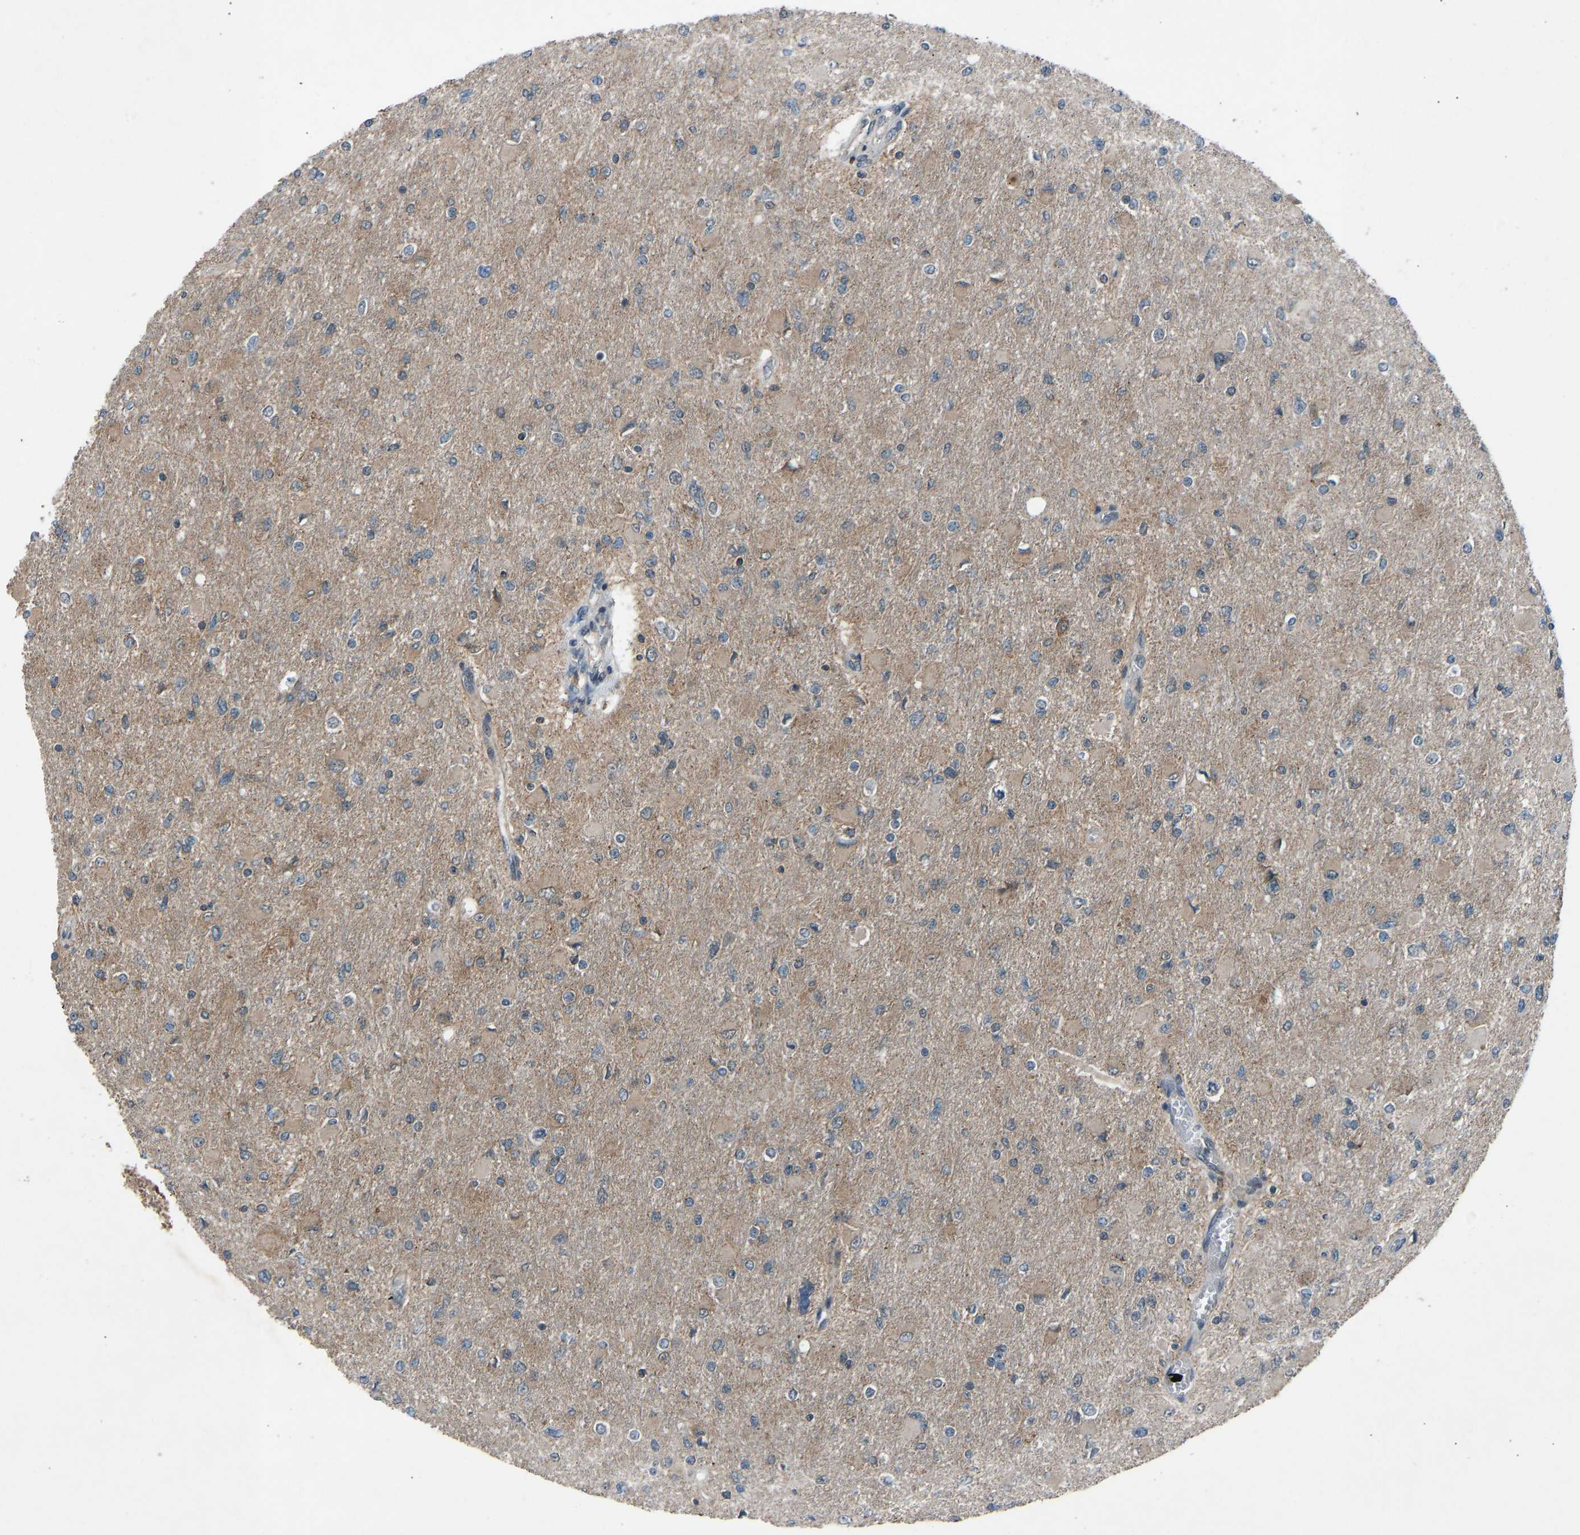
{"staining": {"intensity": "weak", "quantity": ">75%", "location": "cytoplasmic/membranous"}, "tissue": "glioma", "cell_type": "Tumor cells", "image_type": "cancer", "snomed": [{"axis": "morphology", "description": "Glioma, malignant, High grade"}, {"axis": "topography", "description": "Cerebral cortex"}], "caption": "Immunohistochemical staining of human malignant high-grade glioma reveals low levels of weak cytoplasmic/membranous expression in about >75% of tumor cells. (IHC, brightfield microscopy, high magnification).", "gene": "SLC43A1", "patient": {"sex": "female", "age": 36}}